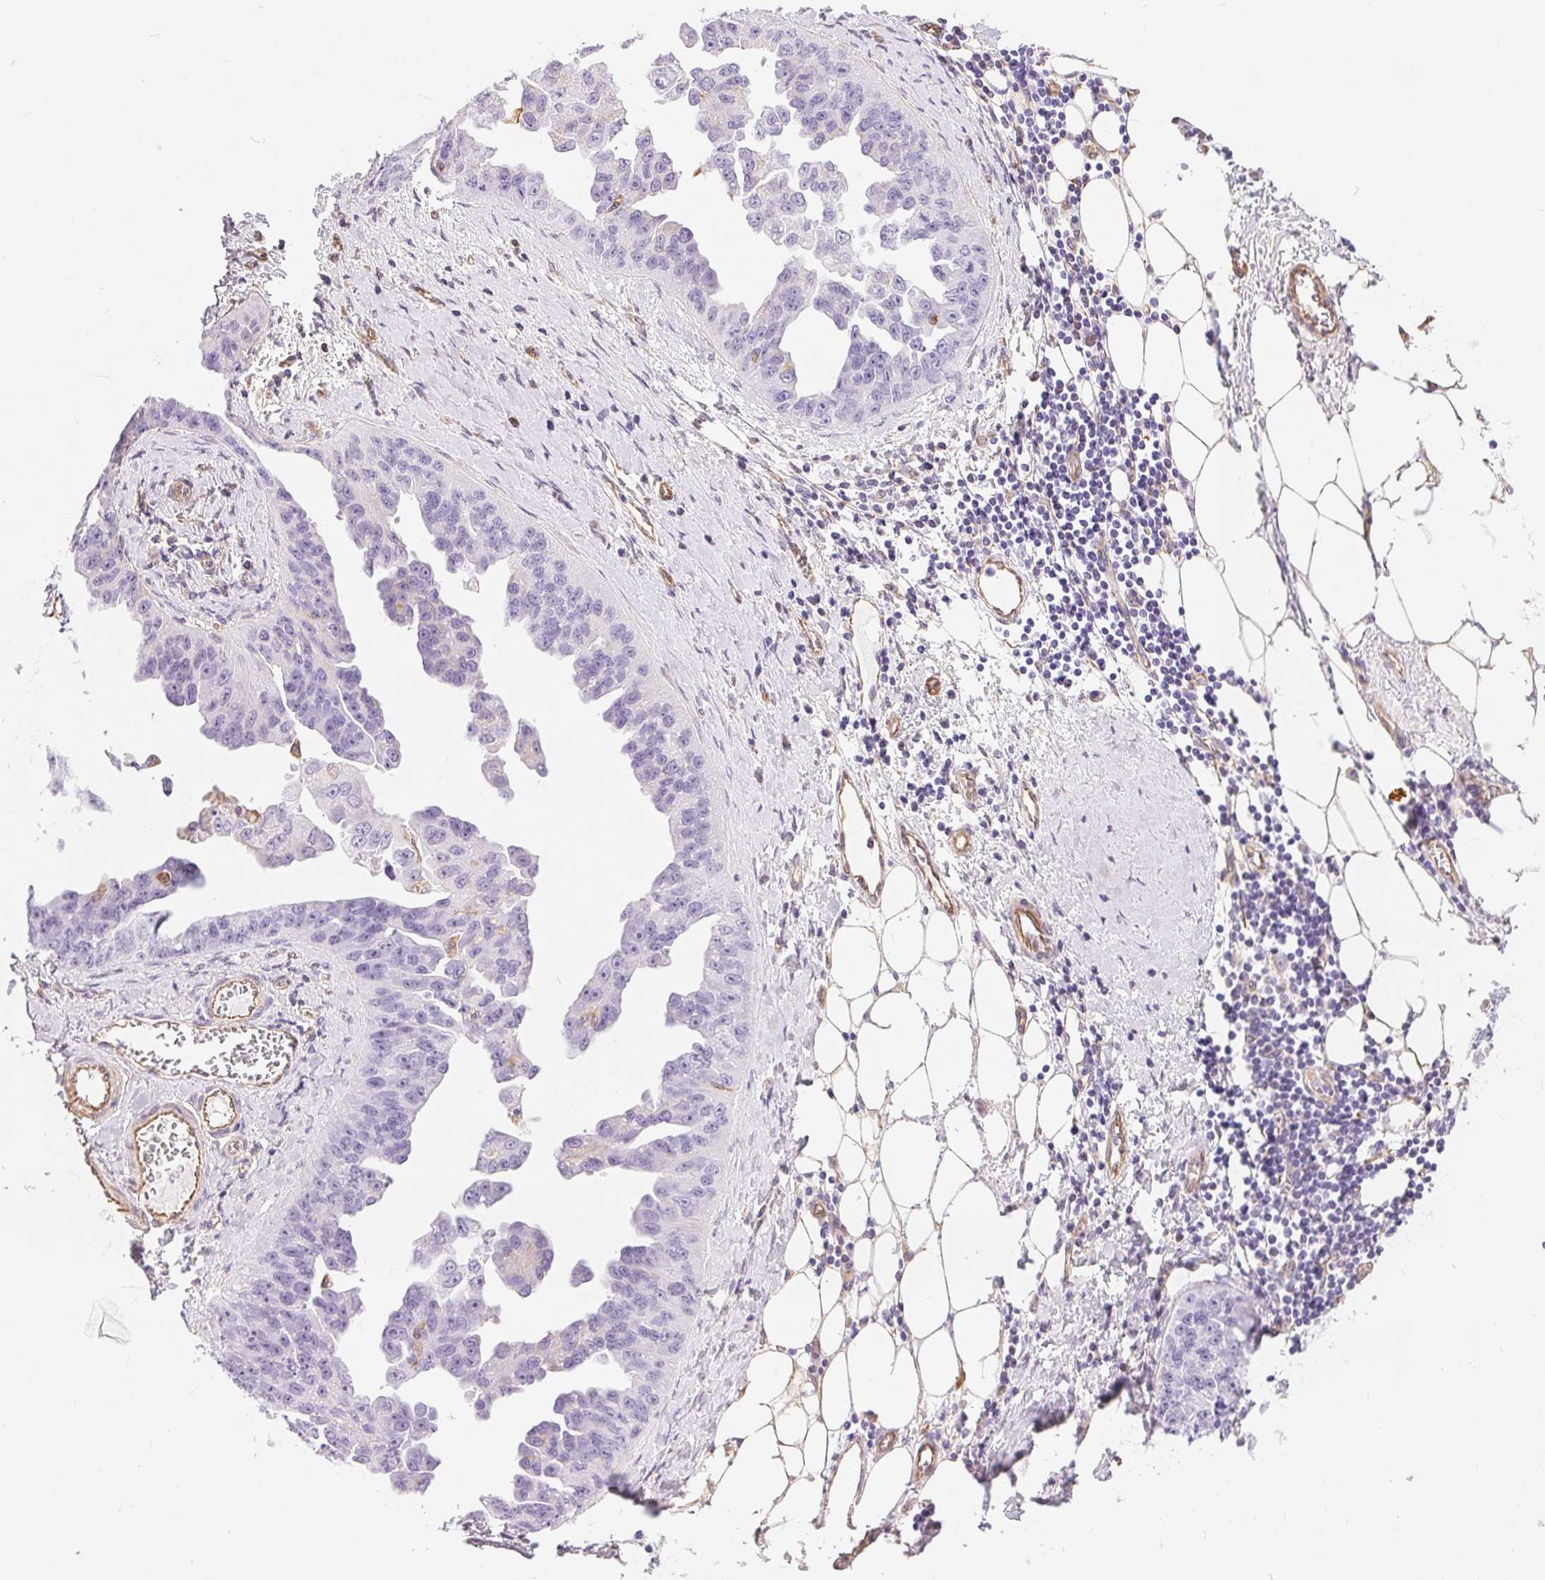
{"staining": {"intensity": "negative", "quantity": "none", "location": "none"}, "tissue": "ovarian cancer", "cell_type": "Tumor cells", "image_type": "cancer", "snomed": [{"axis": "morphology", "description": "Cystadenocarcinoma, serous, NOS"}, {"axis": "topography", "description": "Ovary"}], "caption": "Serous cystadenocarcinoma (ovarian) stained for a protein using immunohistochemistry (IHC) displays no staining tumor cells.", "gene": "GFAP", "patient": {"sex": "female", "age": 75}}